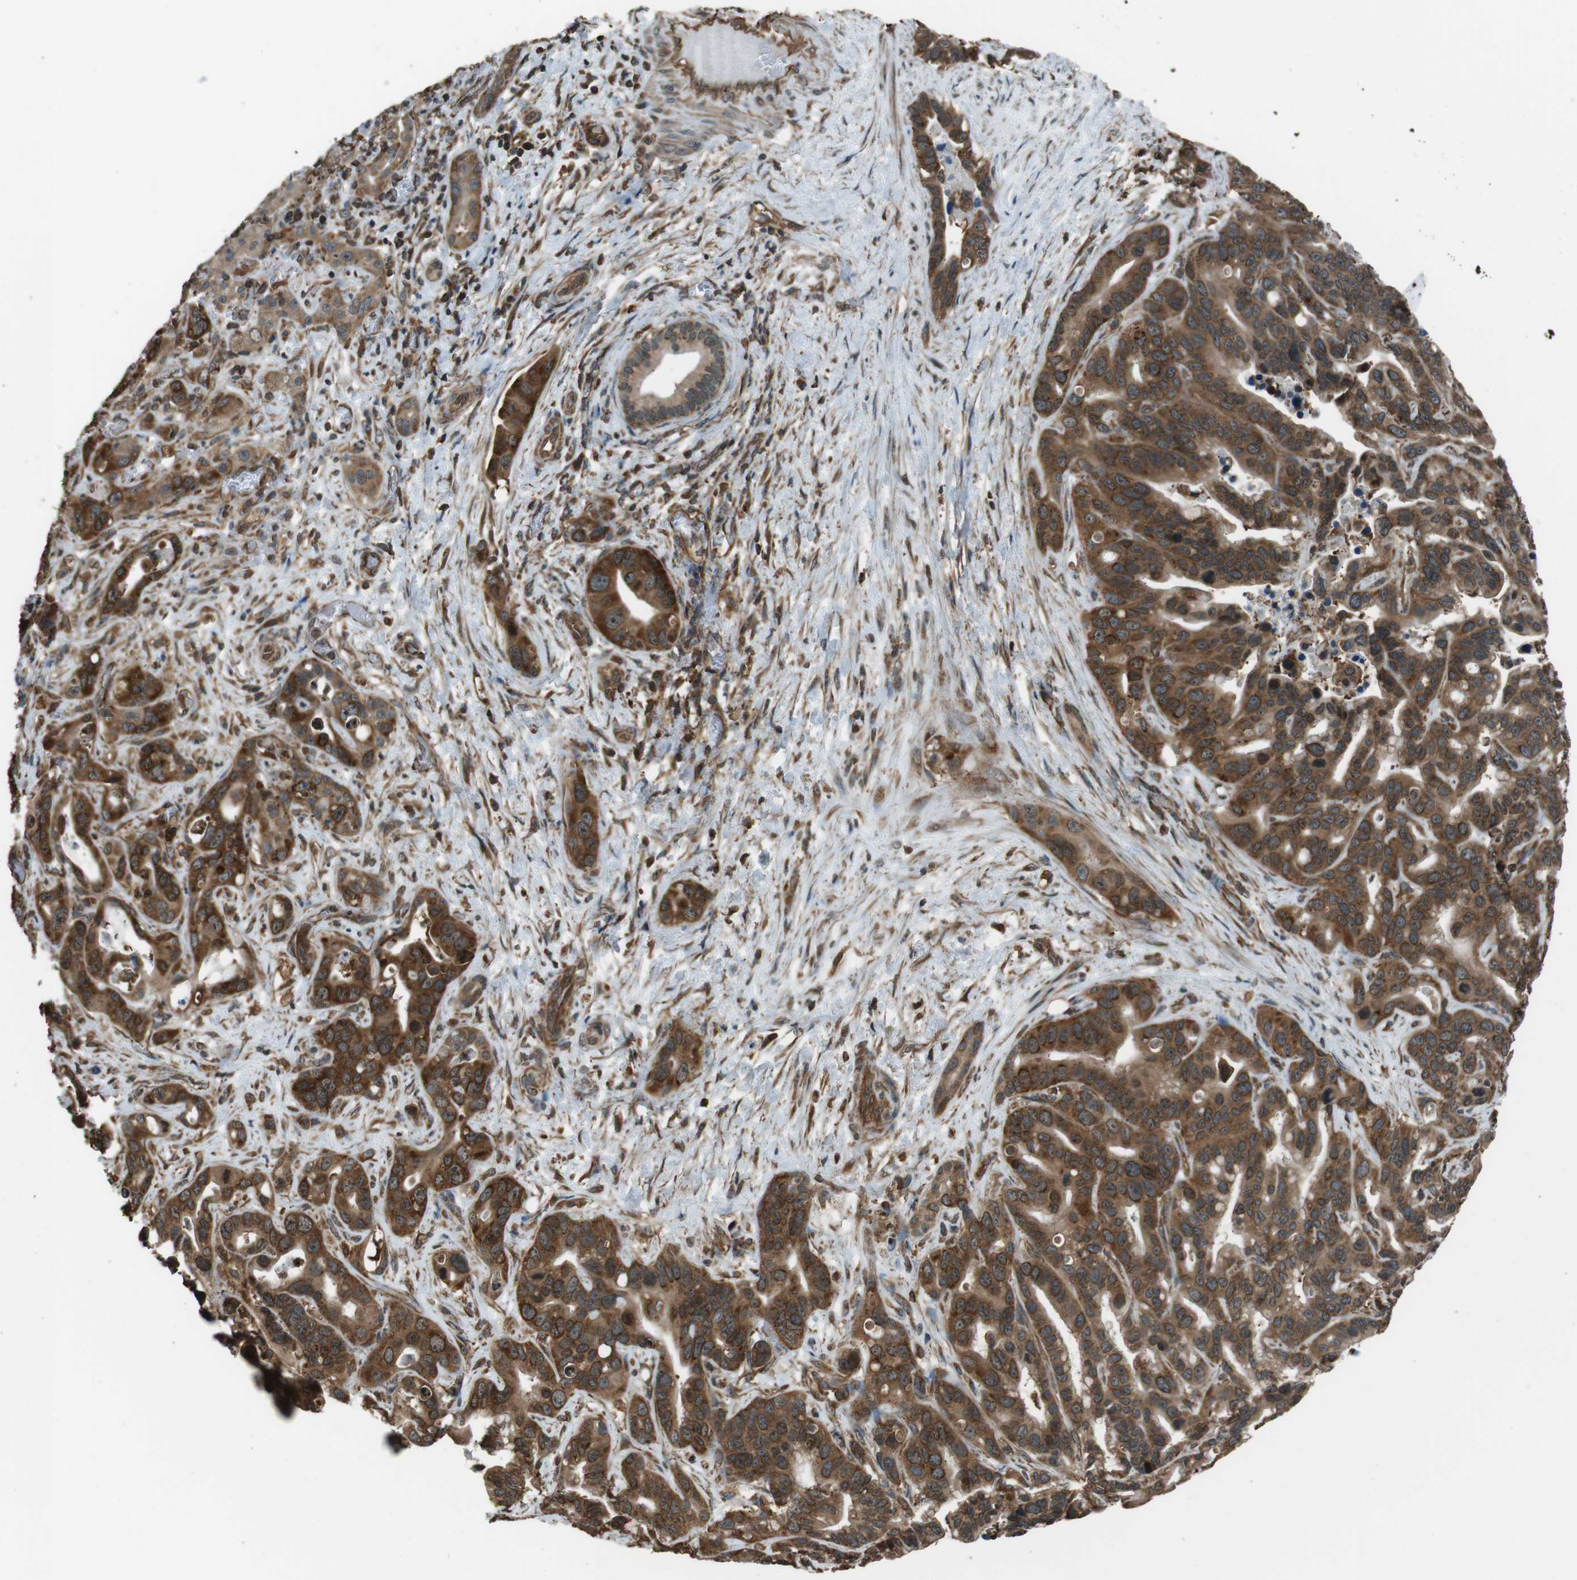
{"staining": {"intensity": "strong", "quantity": "25%-75%", "location": "cytoplasmic/membranous"}, "tissue": "liver cancer", "cell_type": "Tumor cells", "image_type": "cancer", "snomed": [{"axis": "morphology", "description": "Cholangiocarcinoma"}, {"axis": "topography", "description": "Liver"}], "caption": "A high-resolution histopathology image shows IHC staining of liver cholangiocarcinoma, which shows strong cytoplasmic/membranous positivity in about 25%-75% of tumor cells.", "gene": "PA2G4", "patient": {"sex": "female", "age": 65}}